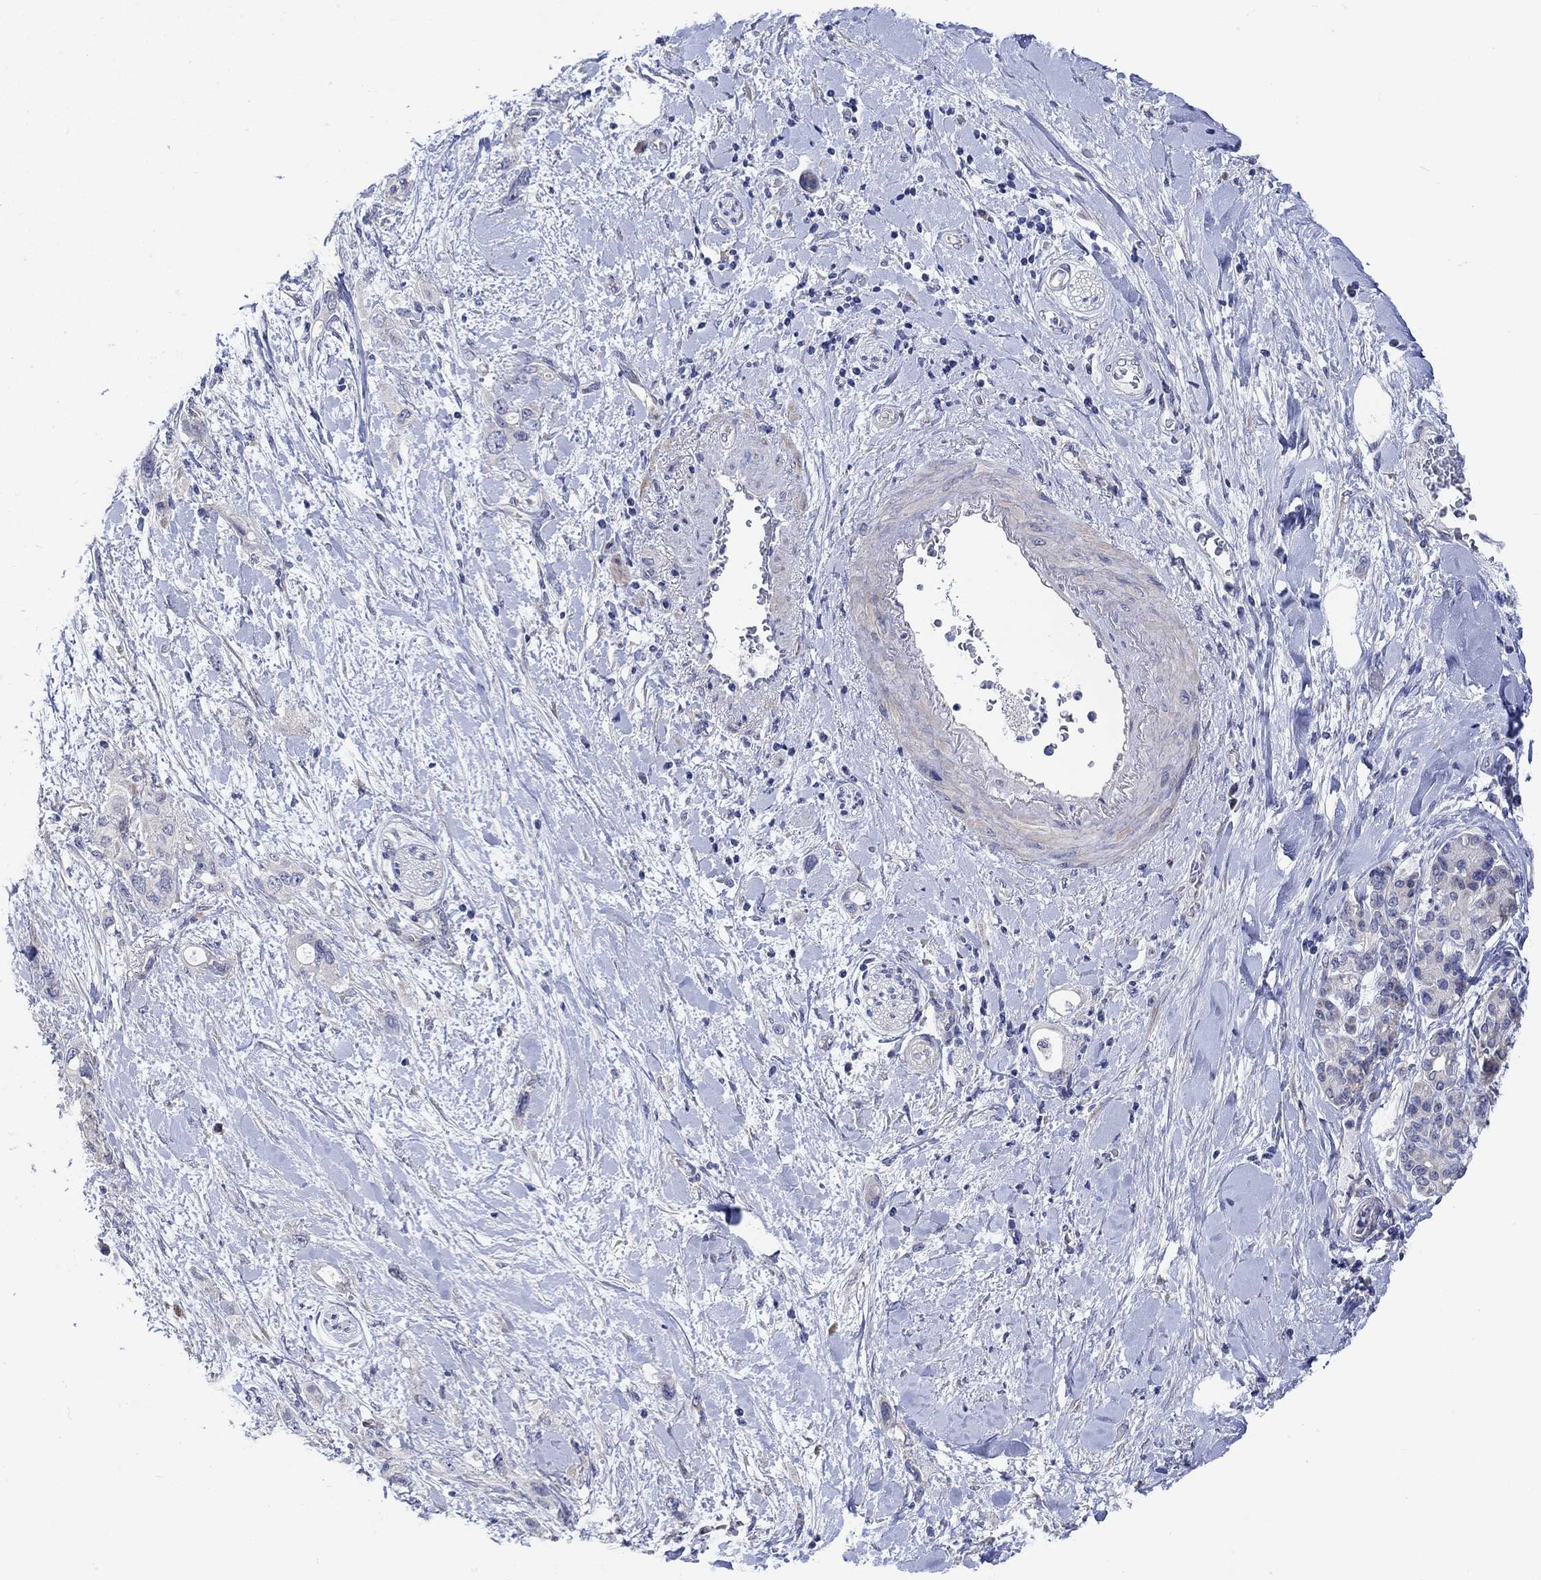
{"staining": {"intensity": "negative", "quantity": "none", "location": "none"}, "tissue": "pancreatic cancer", "cell_type": "Tumor cells", "image_type": "cancer", "snomed": [{"axis": "morphology", "description": "Adenocarcinoma, NOS"}, {"axis": "topography", "description": "Pancreas"}], "caption": "Immunohistochemical staining of human adenocarcinoma (pancreatic) exhibits no significant positivity in tumor cells.", "gene": "KRT222", "patient": {"sex": "female", "age": 56}}